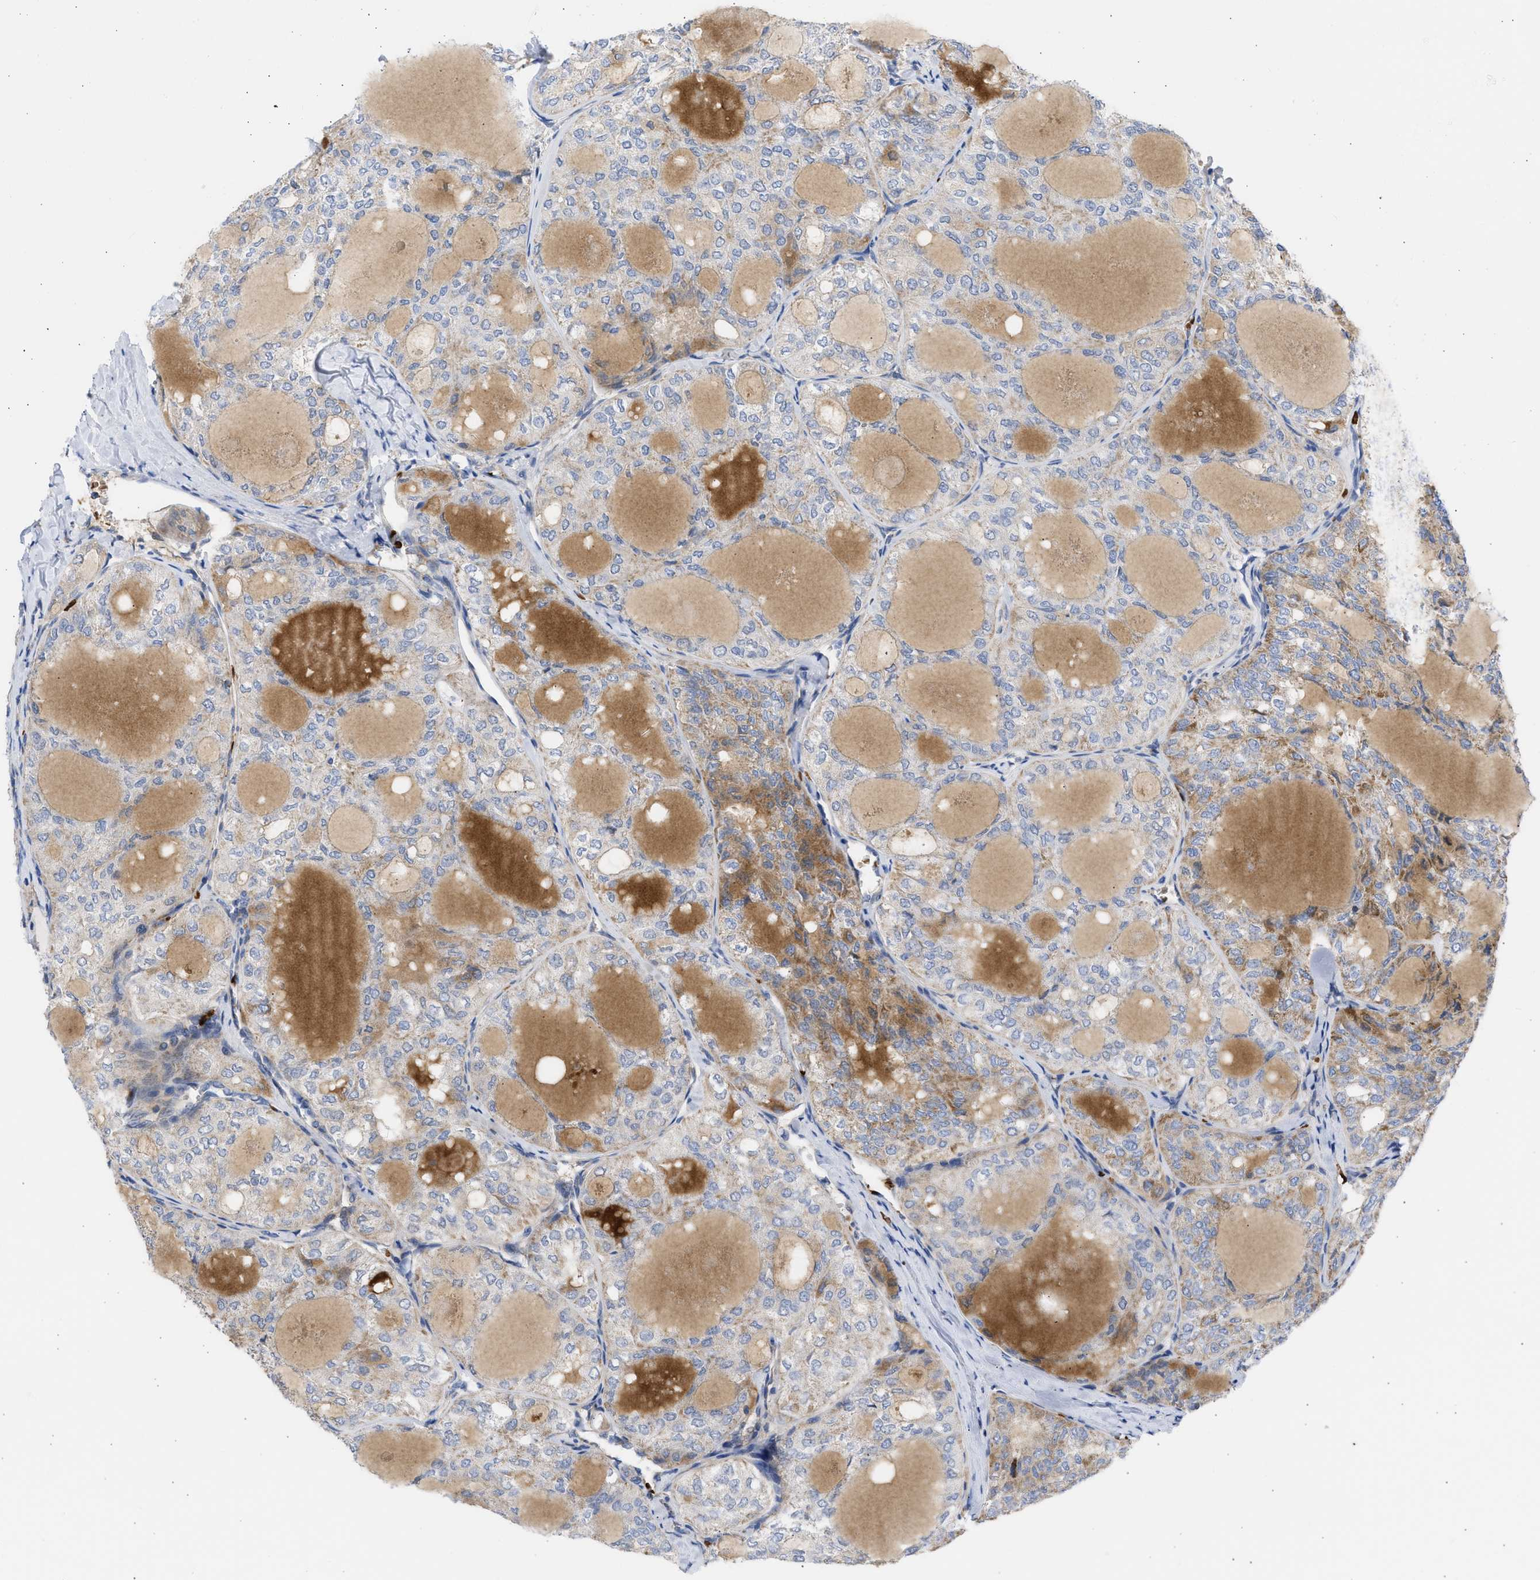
{"staining": {"intensity": "moderate", "quantity": "25%-75%", "location": "cytoplasmic/membranous"}, "tissue": "thyroid cancer", "cell_type": "Tumor cells", "image_type": "cancer", "snomed": [{"axis": "morphology", "description": "Follicular adenoma carcinoma, NOS"}, {"axis": "topography", "description": "Thyroid gland"}], "caption": "Thyroid cancer tissue demonstrates moderate cytoplasmic/membranous staining in about 25%-75% of tumor cells Ihc stains the protein in brown and the nuclei are stained blue.", "gene": "BTG3", "patient": {"sex": "male", "age": 75}}